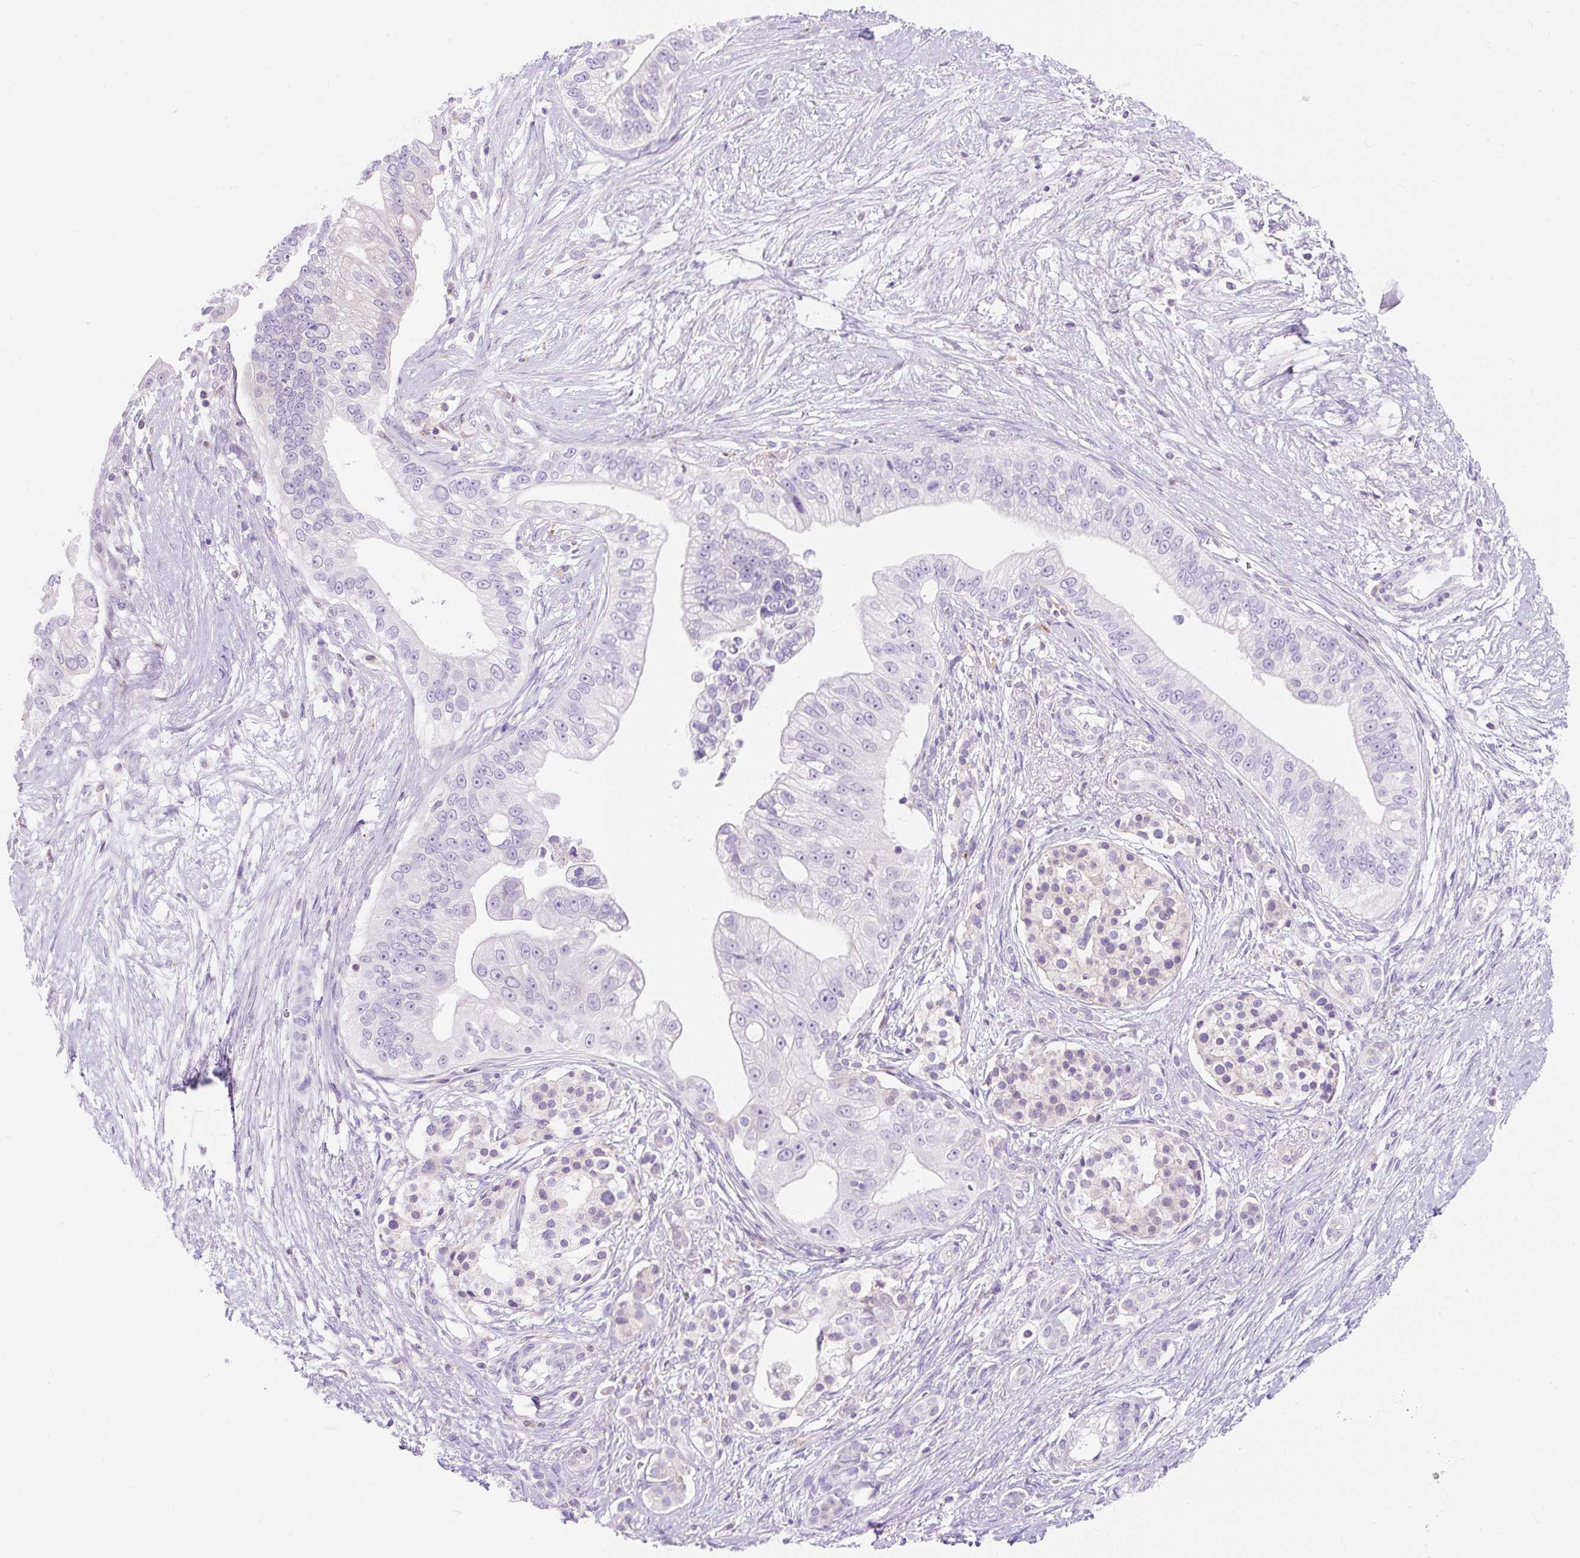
{"staining": {"intensity": "negative", "quantity": "none", "location": "none"}, "tissue": "pancreatic cancer", "cell_type": "Tumor cells", "image_type": "cancer", "snomed": [{"axis": "morphology", "description": "Adenocarcinoma, NOS"}, {"axis": "topography", "description": "Pancreas"}], "caption": "Immunohistochemistry (IHC) of pancreatic adenocarcinoma shows no expression in tumor cells.", "gene": "TMEM150C", "patient": {"sex": "male", "age": 70}}